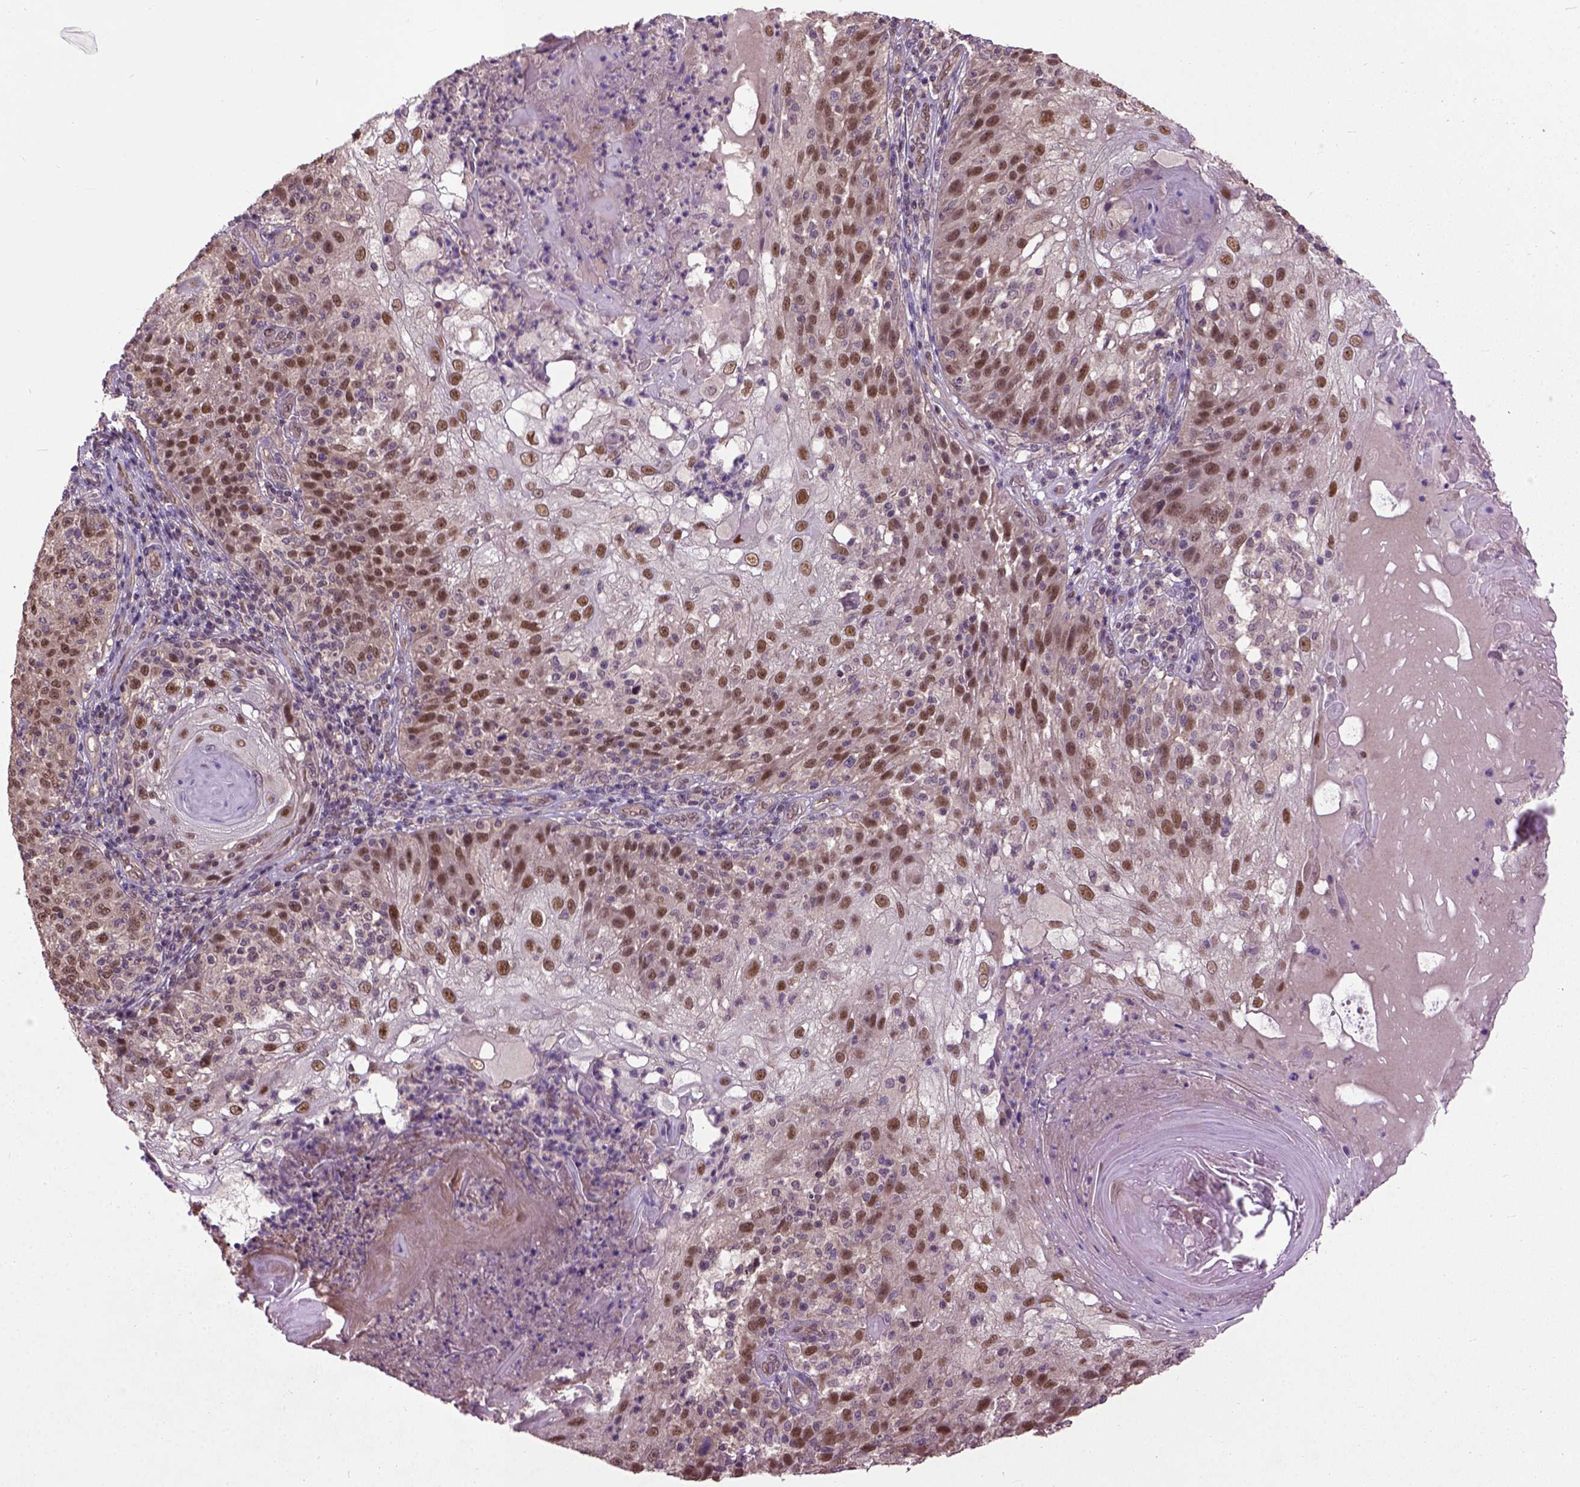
{"staining": {"intensity": "moderate", "quantity": ">75%", "location": "nuclear"}, "tissue": "skin cancer", "cell_type": "Tumor cells", "image_type": "cancer", "snomed": [{"axis": "morphology", "description": "Normal tissue, NOS"}, {"axis": "morphology", "description": "Squamous cell carcinoma, NOS"}, {"axis": "topography", "description": "Skin"}], "caption": "High-magnification brightfield microscopy of skin squamous cell carcinoma stained with DAB (brown) and counterstained with hematoxylin (blue). tumor cells exhibit moderate nuclear staining is appreciated in approximately>75% of cells.", "gene": "UBA3", "patient": {"sex": "female", "age": 83}}